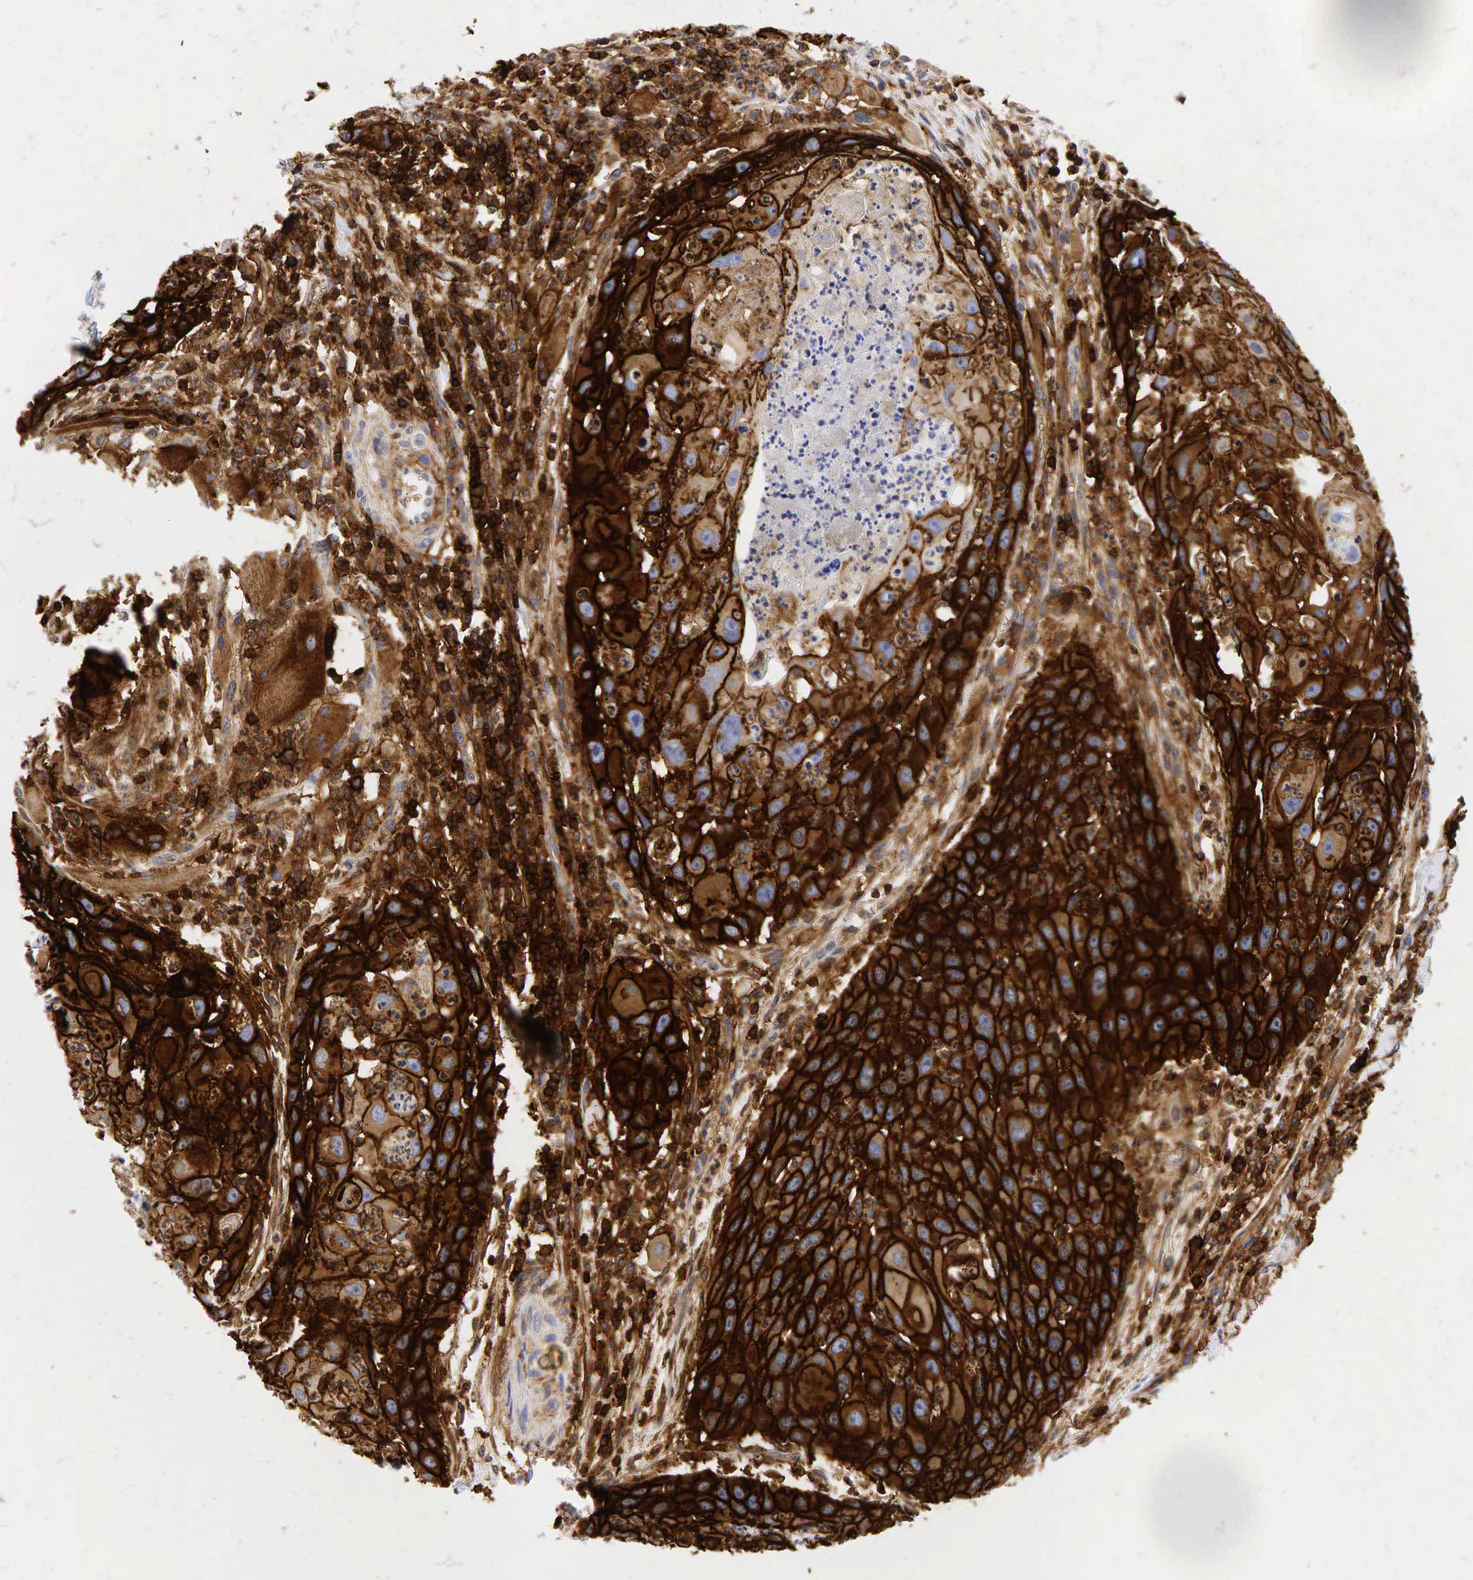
{"staining": {"intensity": "strong", "quantity": ">75%", "location": "cytoplasmic/membranous"}, "tissue": "head and neck cancer", "cell_type": "Tumor cells", "image_type": "cancer", "snomed": [{"axis": "morphology", "description": "Squamous cell carcinoma, NOS"}, {"axis": "topography", "description": "Head-Neck"}], "caption": "Protein staining of head and neck cancer tissue reveals strong cytoplasmic/membranous expression in approximately >75% of tumor cells.", "gene": "CD44", "patient": {"sex": "male", "age": 64}}